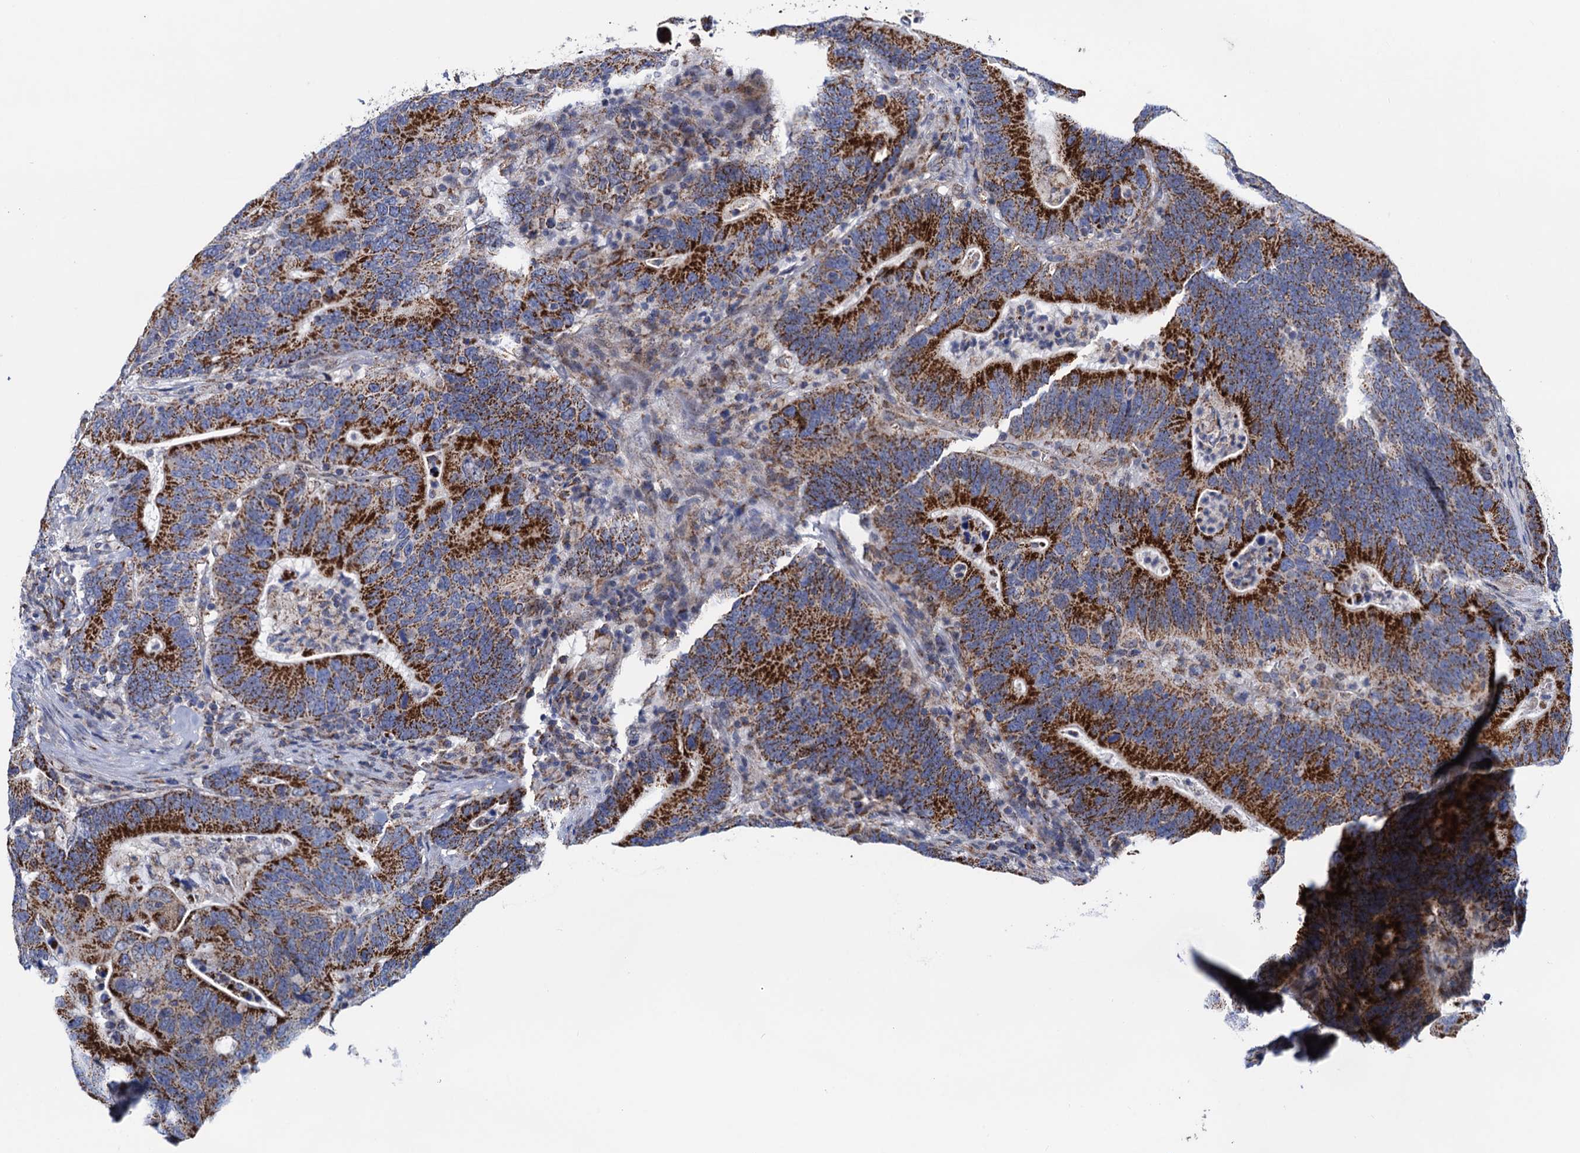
{"staining": {"intensity": "strong", "quantity": "25%-75%", "location": "cytoplasmic/membranous"}, "tissue": "colorectal cancer", "cell_type": "Tumor cells", "image_type": "cancer", "snomed": [{"axis": "morphology", "description": "Adenocarcinoma, NOS"}, {"axis": "topography", "description": "Colon"}], "caption": "Brown immunohistochemical staining in colorectal cancer exhibits strong cytoplasmic/membranous positivity in about 25%-75% of tumor cells.", "gene": "PTCD3", "patient": {"sex": "female", "age": 66}}